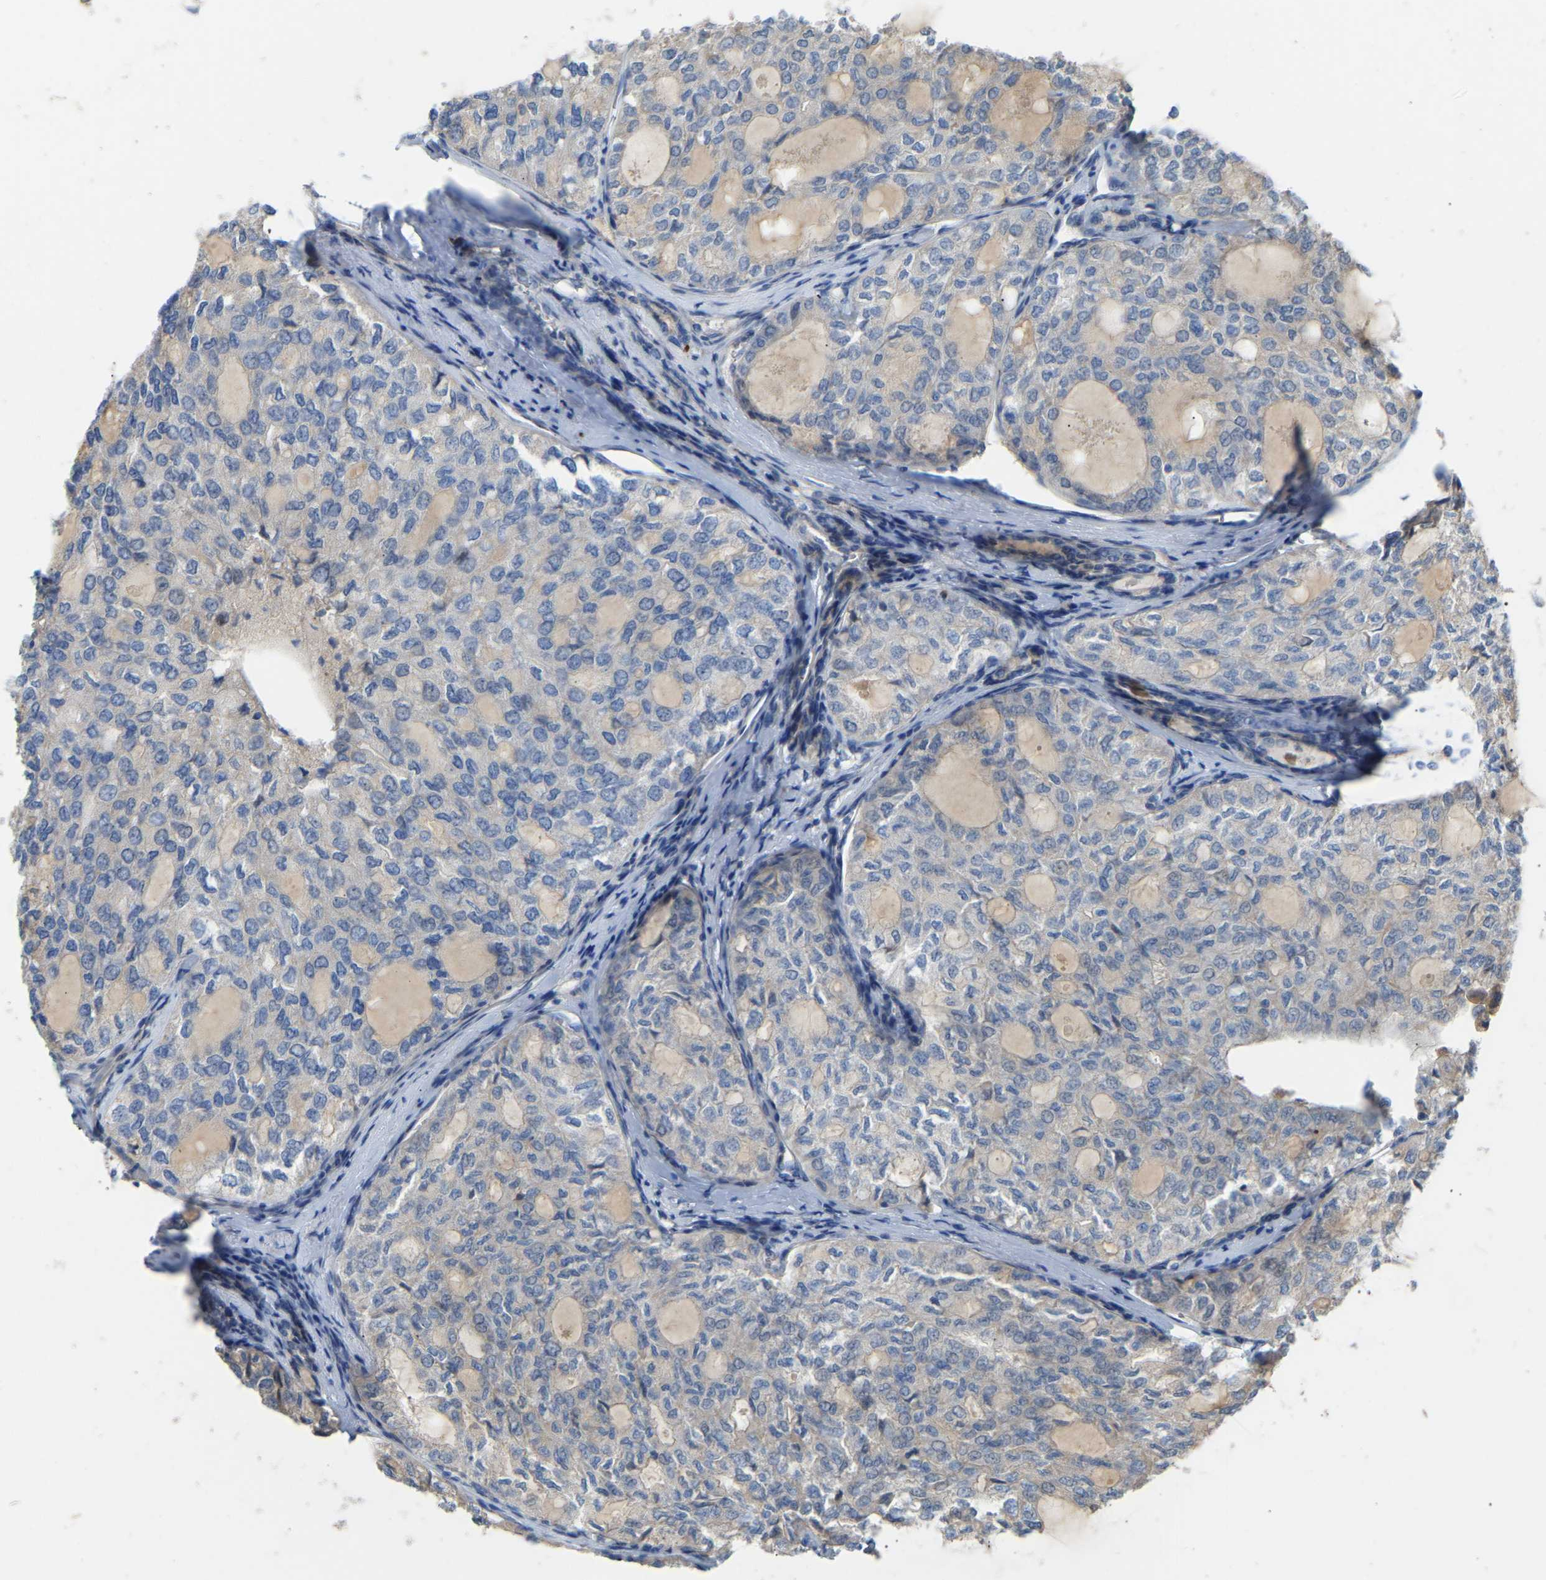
{"staining": {"intensity": "negative", "quantity": "none", "location": "none"}, "tissue": "thyroid cancer", "cell_type": "Tumor cells", "image_type": "cancer", "snomed": [{"axis": "morphology", "description": "Follicular adenoma carcinoma, NOS"}, {"axis": "topography", "description": "Thyroid gland"}], "caption": "This is a photomicrograph of IHC staining of follicular adenoma carcinoma (thyroid), which shows no expression in tumor cells.", "gene": "RGP1", "patient": {"sex": "male", "age": 75}}